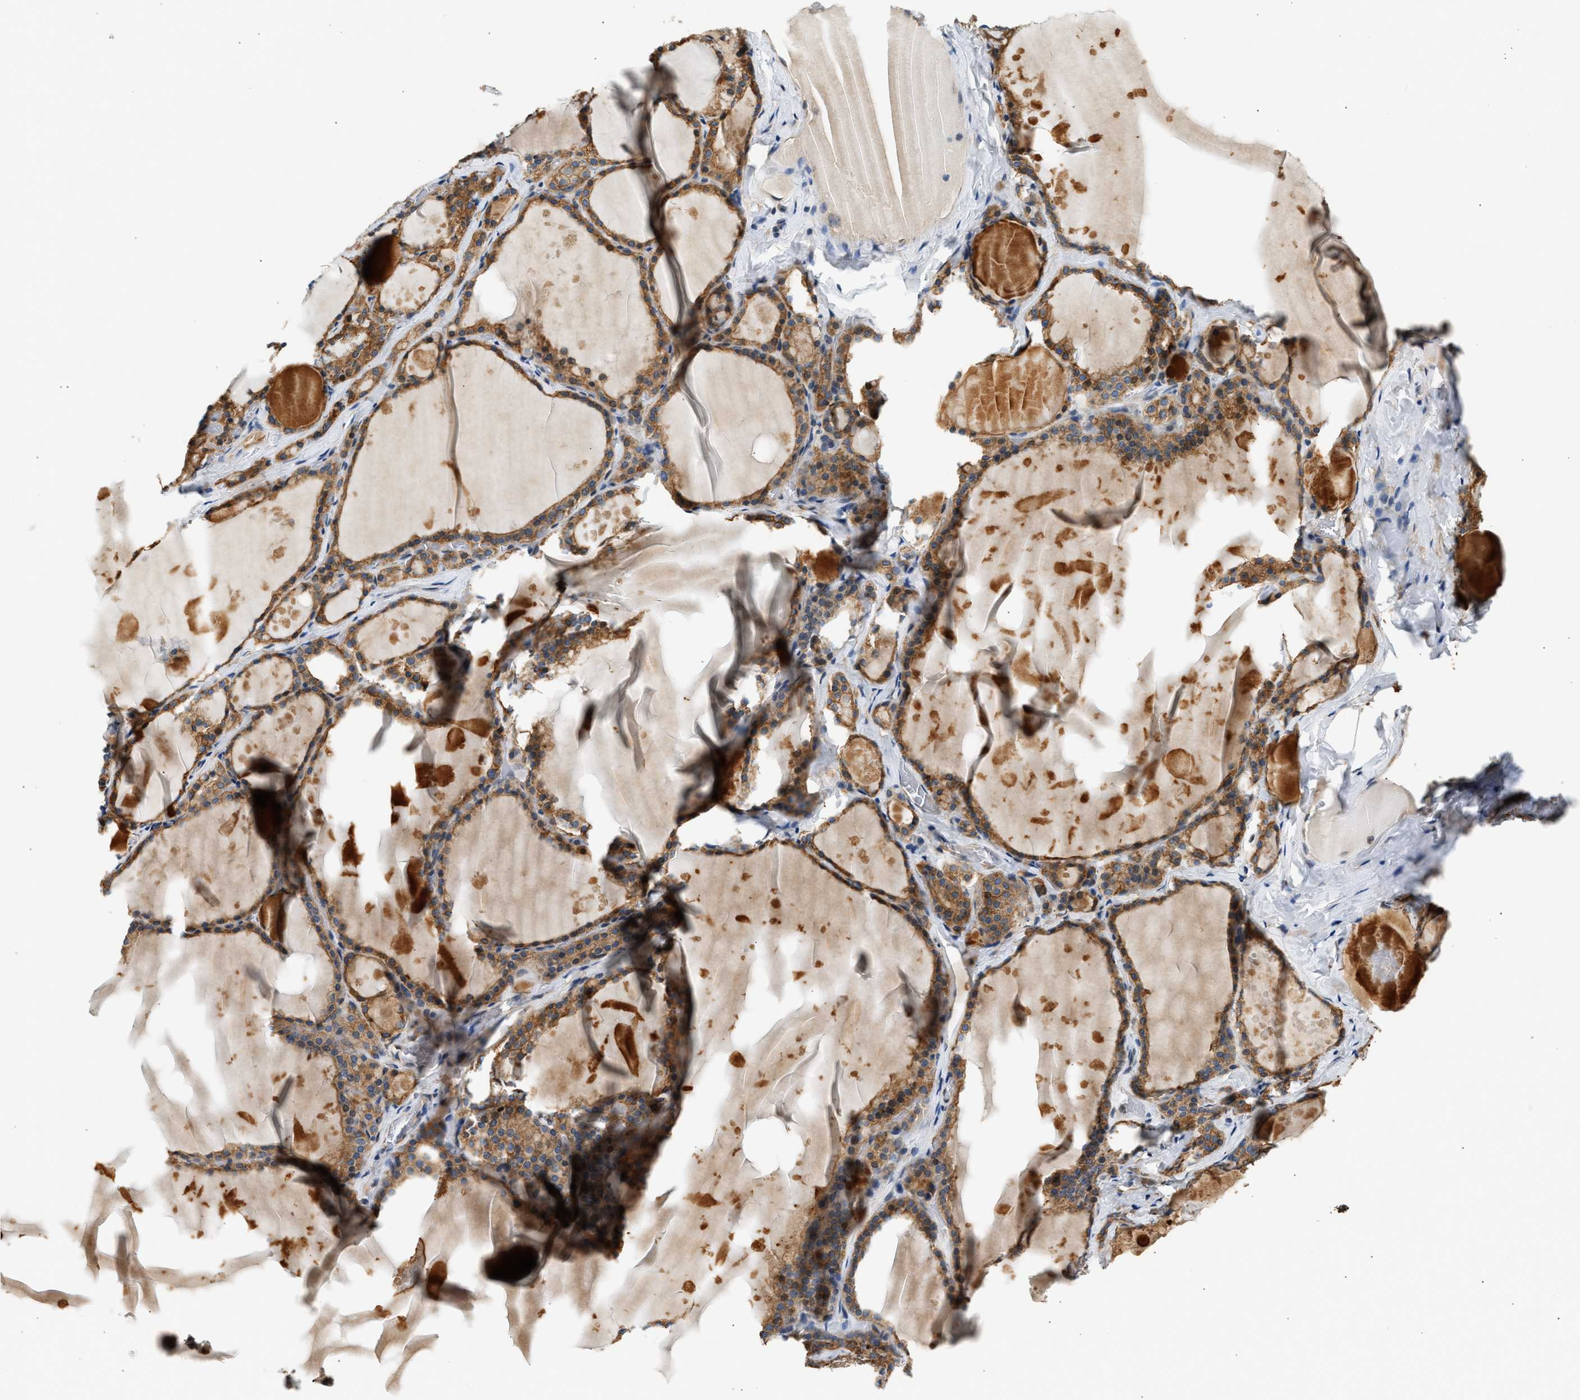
{"staining": {"intensity": "strong", "quantity": ">75%", "location": "cytoplasmic/membranous"}, "tissue": "thyroid gland", "cell_type": "Glandular cells", "image_type": "normal", "snomed": [{"axis": "morphology", "description": "Normal tissue, NOS"}, {"axis": "topography", "description": "Thyroid gland"}], "caption": "High-magnification brightfield microscopy of benign thyroid gland stained with DAB (brown) and counterstained with hematoxylin (blue). glandular cells exhibit strong cytoplasmic/membranous staining is identified in about>75% of cells.", "gene": "WDR31", "patient": {"sex": "male", "age": 56}}